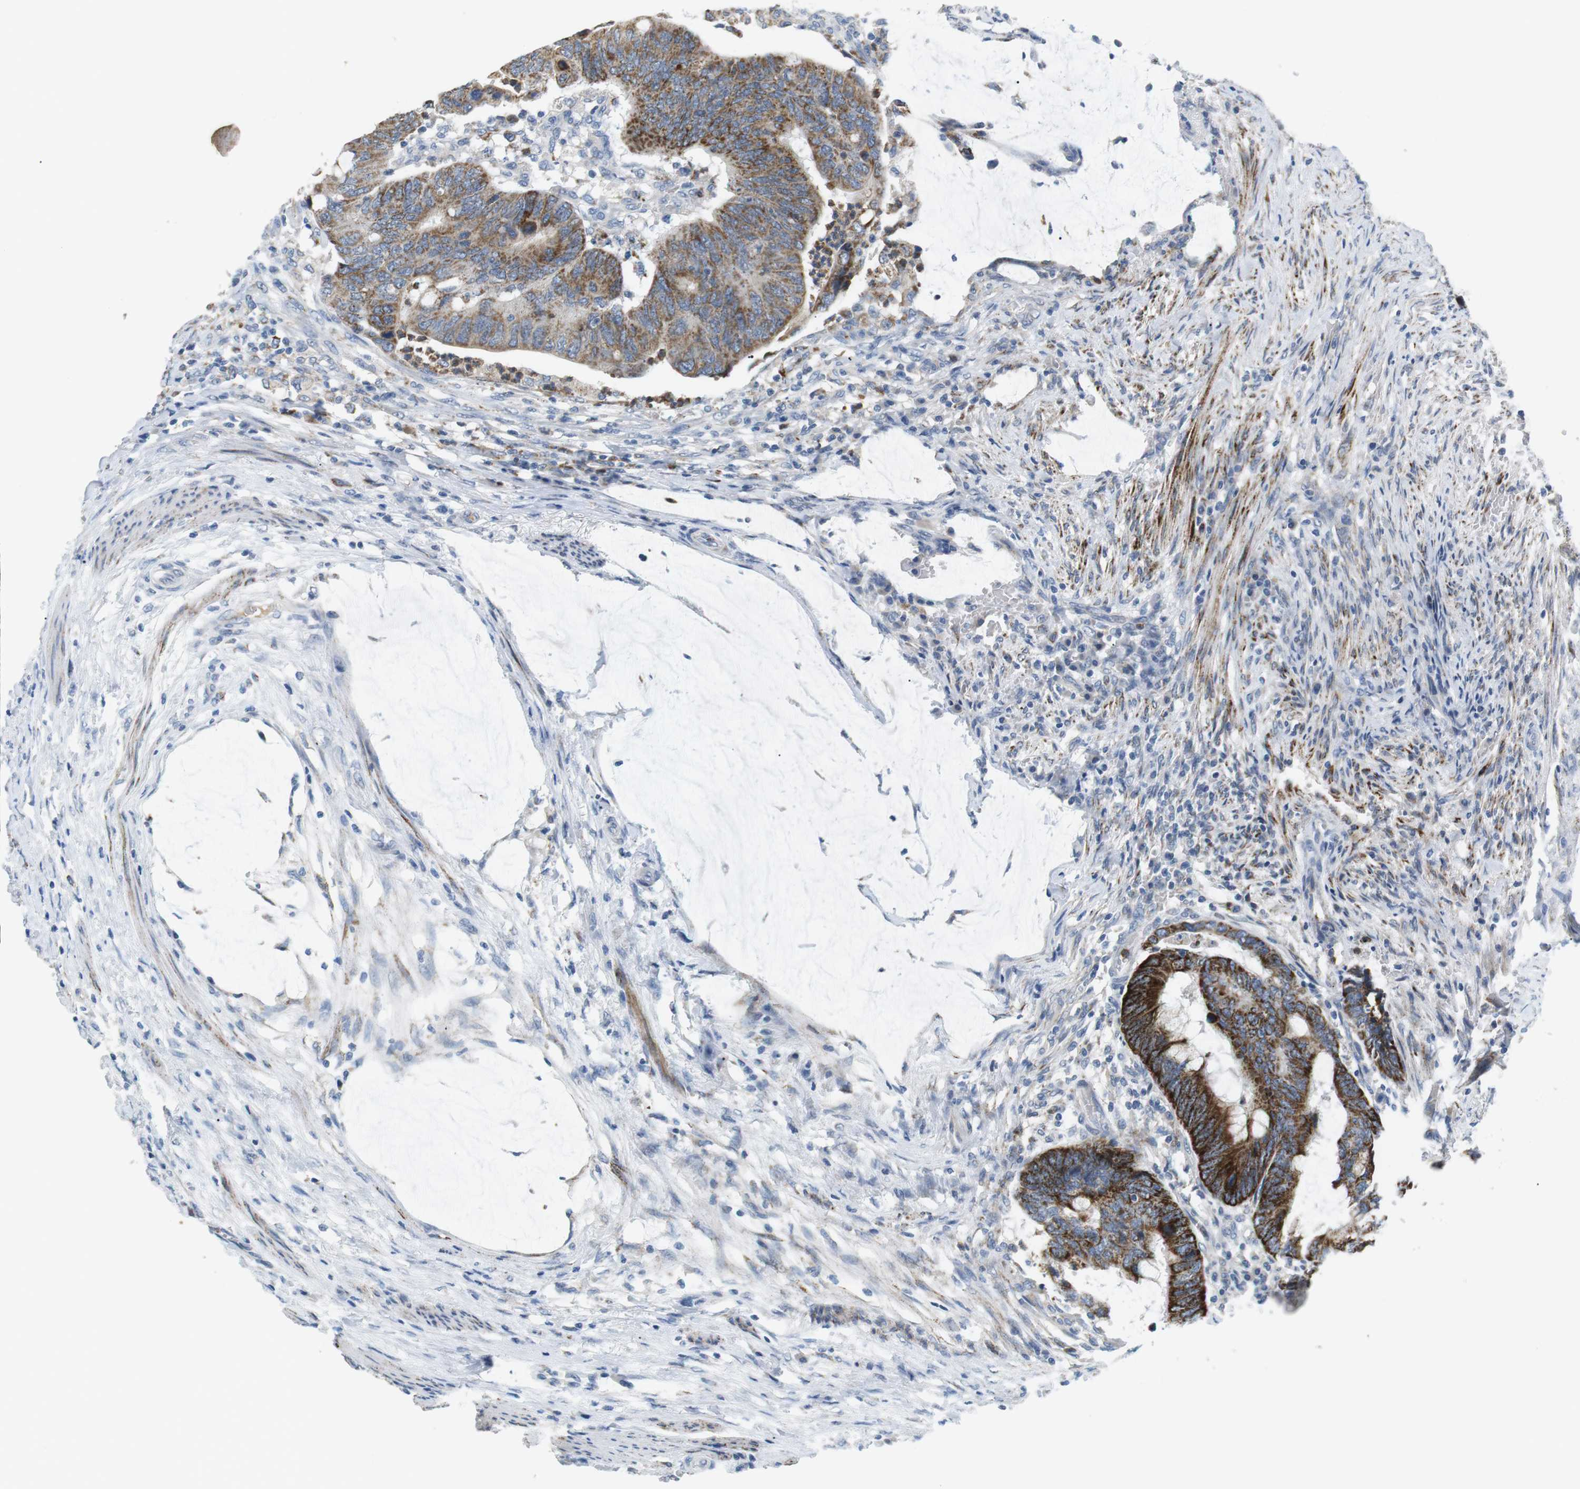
{"staining": {"intensity": "strong", "quantity": ">75%", "location": "cytoplasmic/membranous"}, "tissue": "colorectal cancer", "cell_type": "Tumor cells", "image_type": "cancer", "snomed": [{"axis": "morphology", "description": "Normal tissue, NOS"}, {"axis": "morphology", "description": "Adenocarcinoma, NOS"}, {"axis": "topography", "description": "Rectum"}, {"axis": "topography", "description": "Peripheral nerve tissue"}], "caption": "Strong cytoplasmic/membranous positivity for a protein is appreciated in approximately >75% of tumor cells of colorectal cancer (adenocarcinoma) using immunohistochemistry.", "gene": "CD300E", "patient": {"sex": "male", "age": 92}}